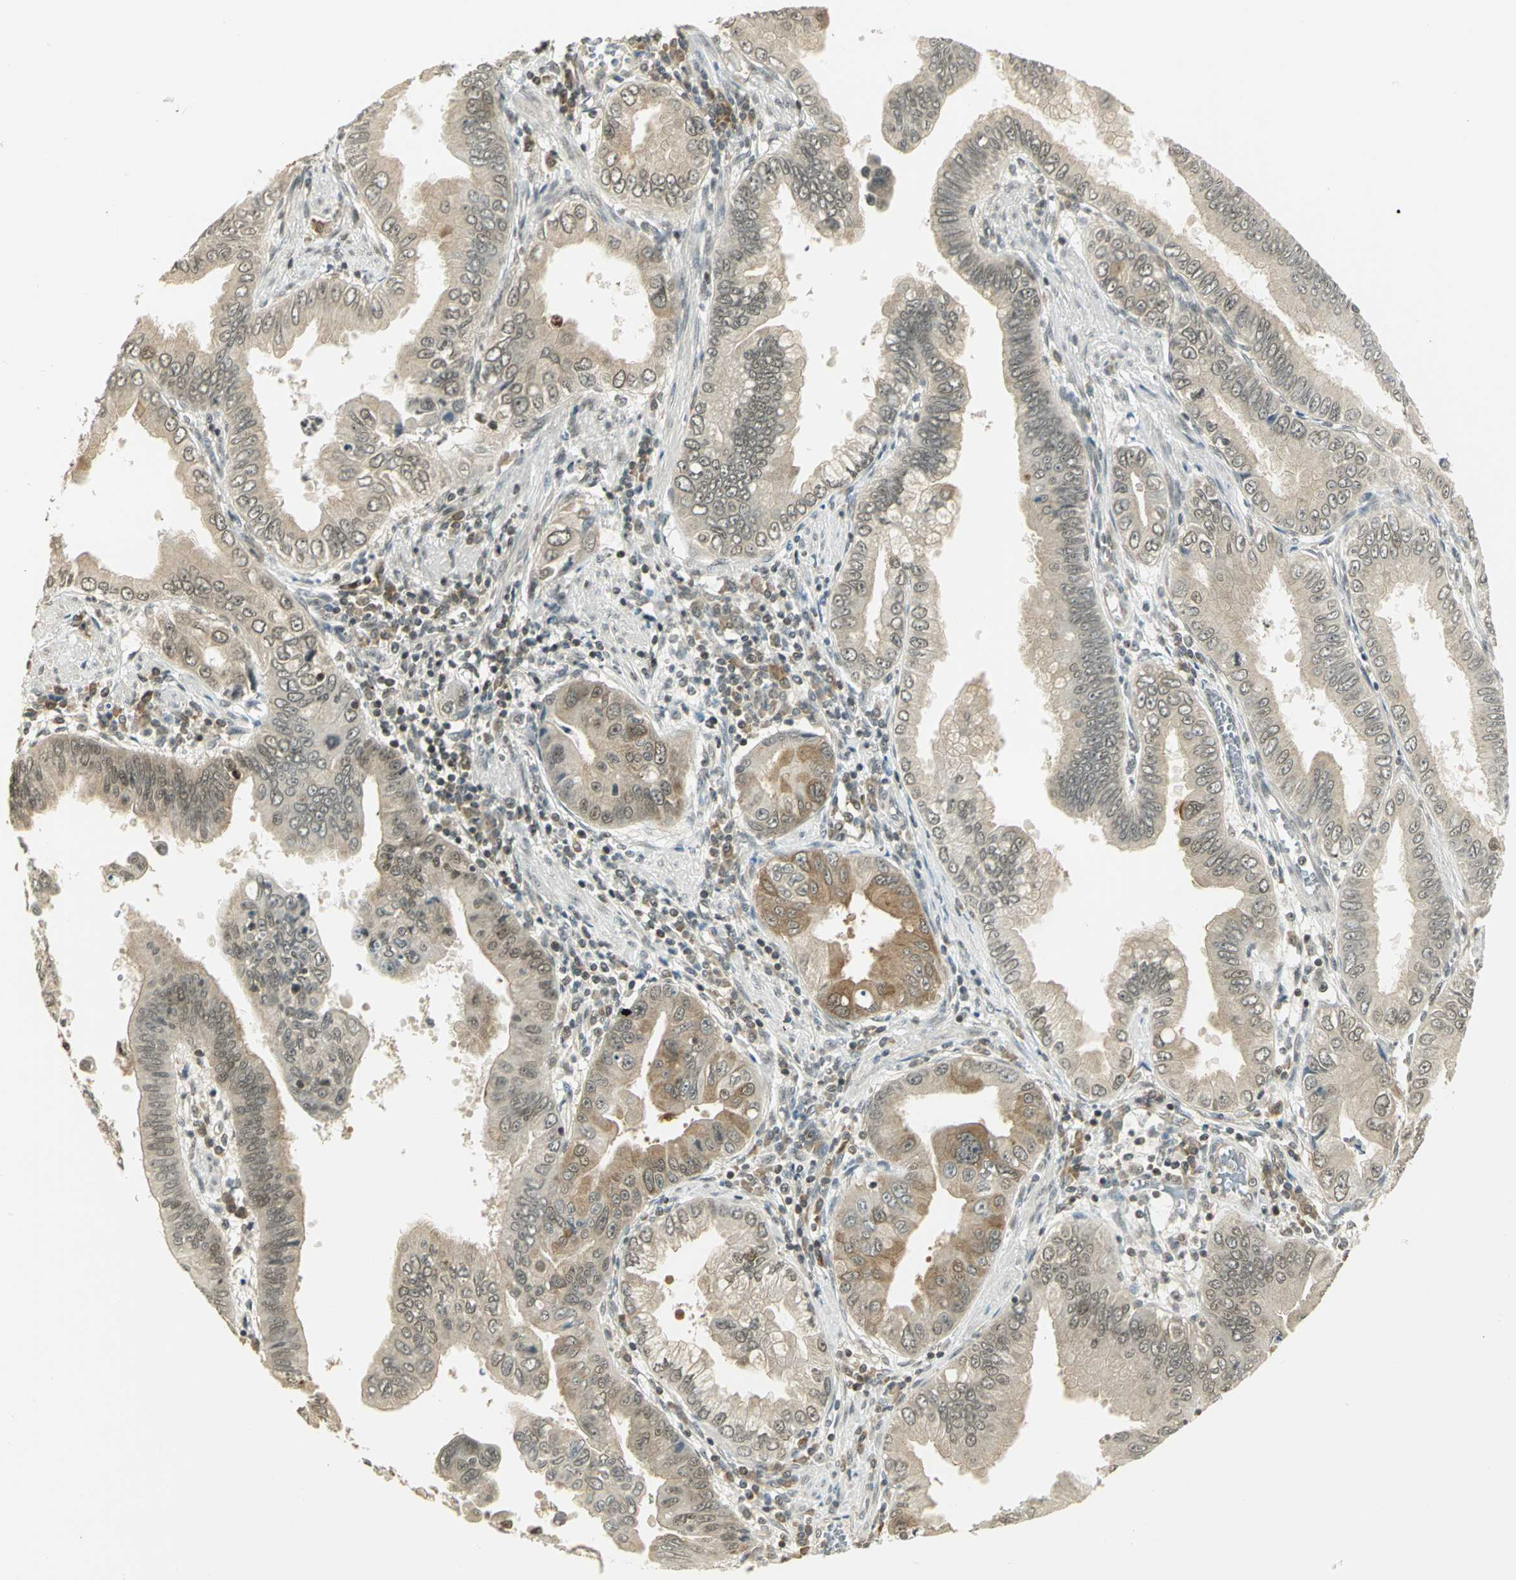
{"staining": {"intensity": "moderate", "quantity": "25%-75%", "location": "cytoplasmic/membranous"}, "tissue": "pancreatic cancer", "cell_type": "Tumor cells", "image_type": "cancer", "snomed": [{"axis": "morphology", "description": "Normal tissue, NOS"}, {"axis": "topography", "description": "Lymph node"}], "caption": "Protein expression analysis of pancreatic cancer demonstrates moderate cytoplasmic/membranous positivity in approximately 25%-75% of tumor cells.", "gene": "CDC34", "patient": {"sex": "male", "age": 50}}